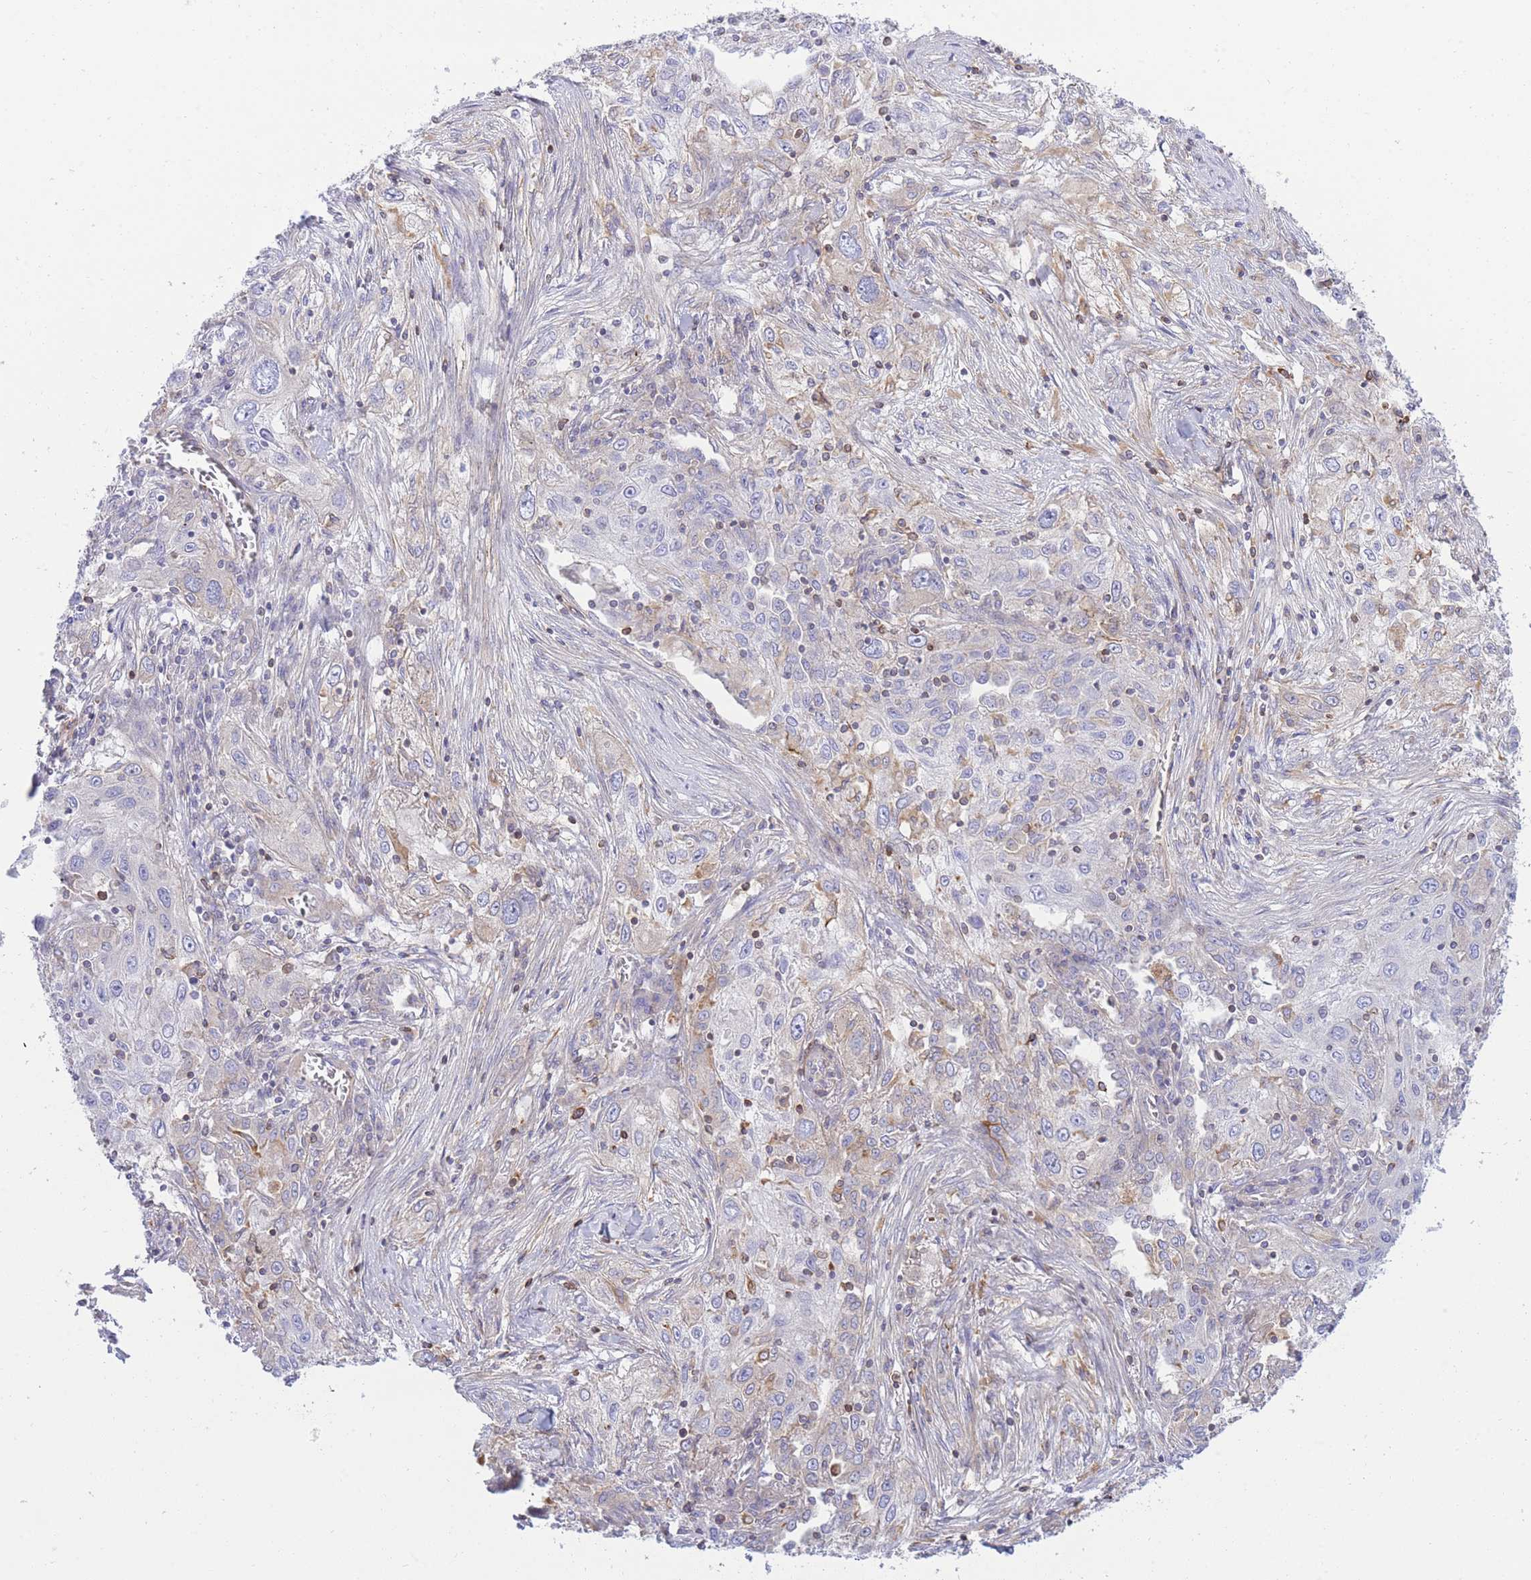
{"staining": {"intensity": "negative", "quantity": "none", "location": "none"}, "tissue": "lung cancer", "cell_type": "Tumor cells", "image_type": "cancer", "snomed": [{"axis": "morphology", "description": "Squamous cell carcinoma, NOS"}, {"axis": "topography", "description": "Lung"}], "caption": "An IHC micrograph of lung squamous cell carcinoma is shown. There is no staining in tumor cells of lung squamous cell carcinoma.", "gene": "REM1", "patient": {"sex": "female", "age": 69}}